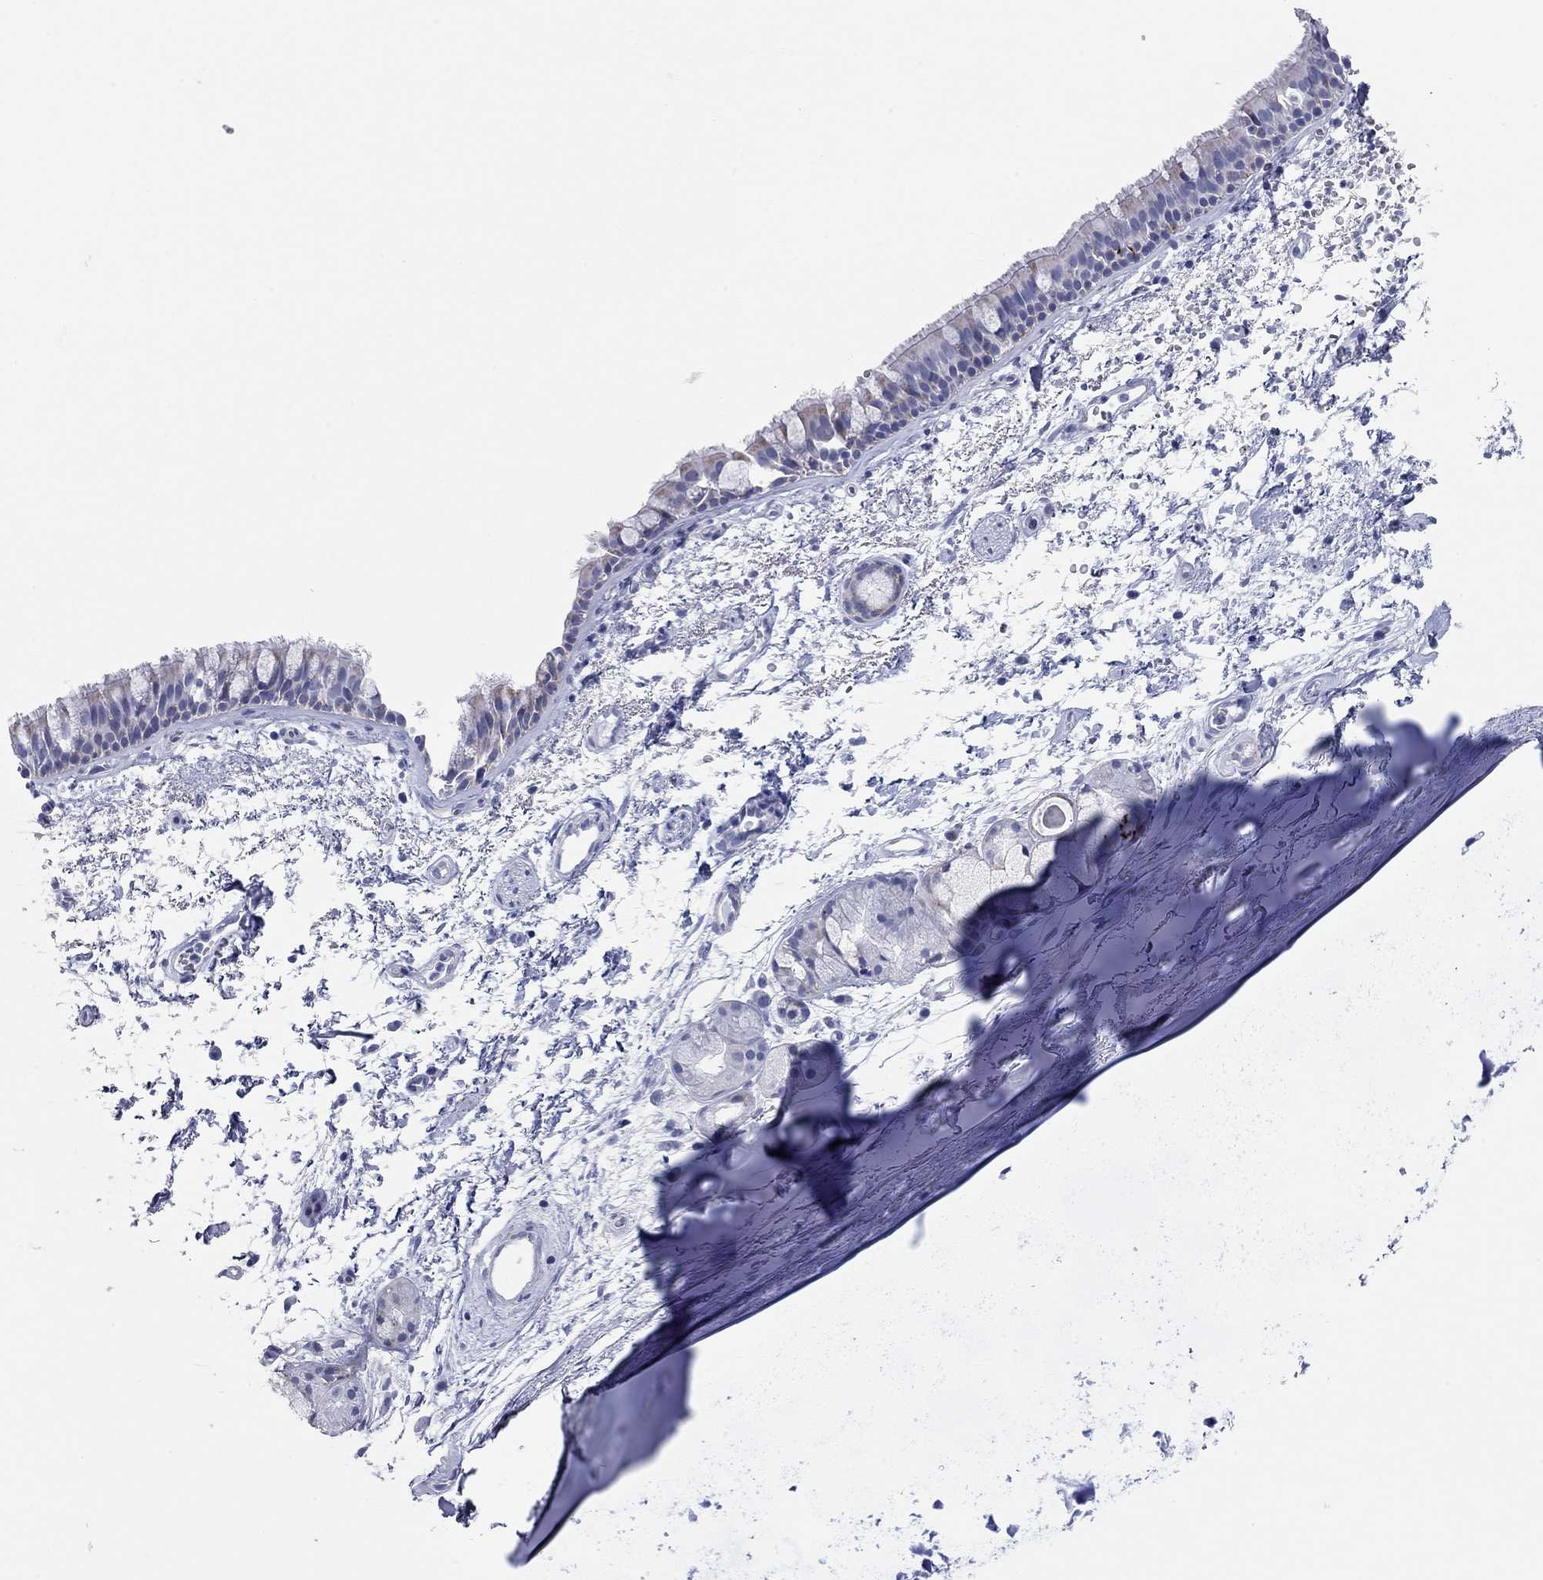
{"staining": {"intensity": "weak", "quantity": "25%-75%", "location": "cytoplasmic/membranous"}, "tissue": "bronchus", "cell_type": "Respiratory epithelial cells", "image_type": "normal", "snomed": [{"axis": "morphology", "description": "Normal tissue, NOS"}, {"axis": "topography", "description": "Cartilage tissue"}, {"axis": "topography", "description": "Bronchus"}], "caption": "Immunohistochemistry staining of benign bronchus, which exhibits low levels of weak cytoplasmic/membranous positivity in approximately 25%-75% of respiratory epithelial cells indicating weak cytoplasmic/membranous protein staining. The staining was performed using DAB (brown) for protein detection and nuclei were counterstained in hematoxylin (blue).", "gene": "CHI3L2", "patient": {"sex": "male", "age": 66}}